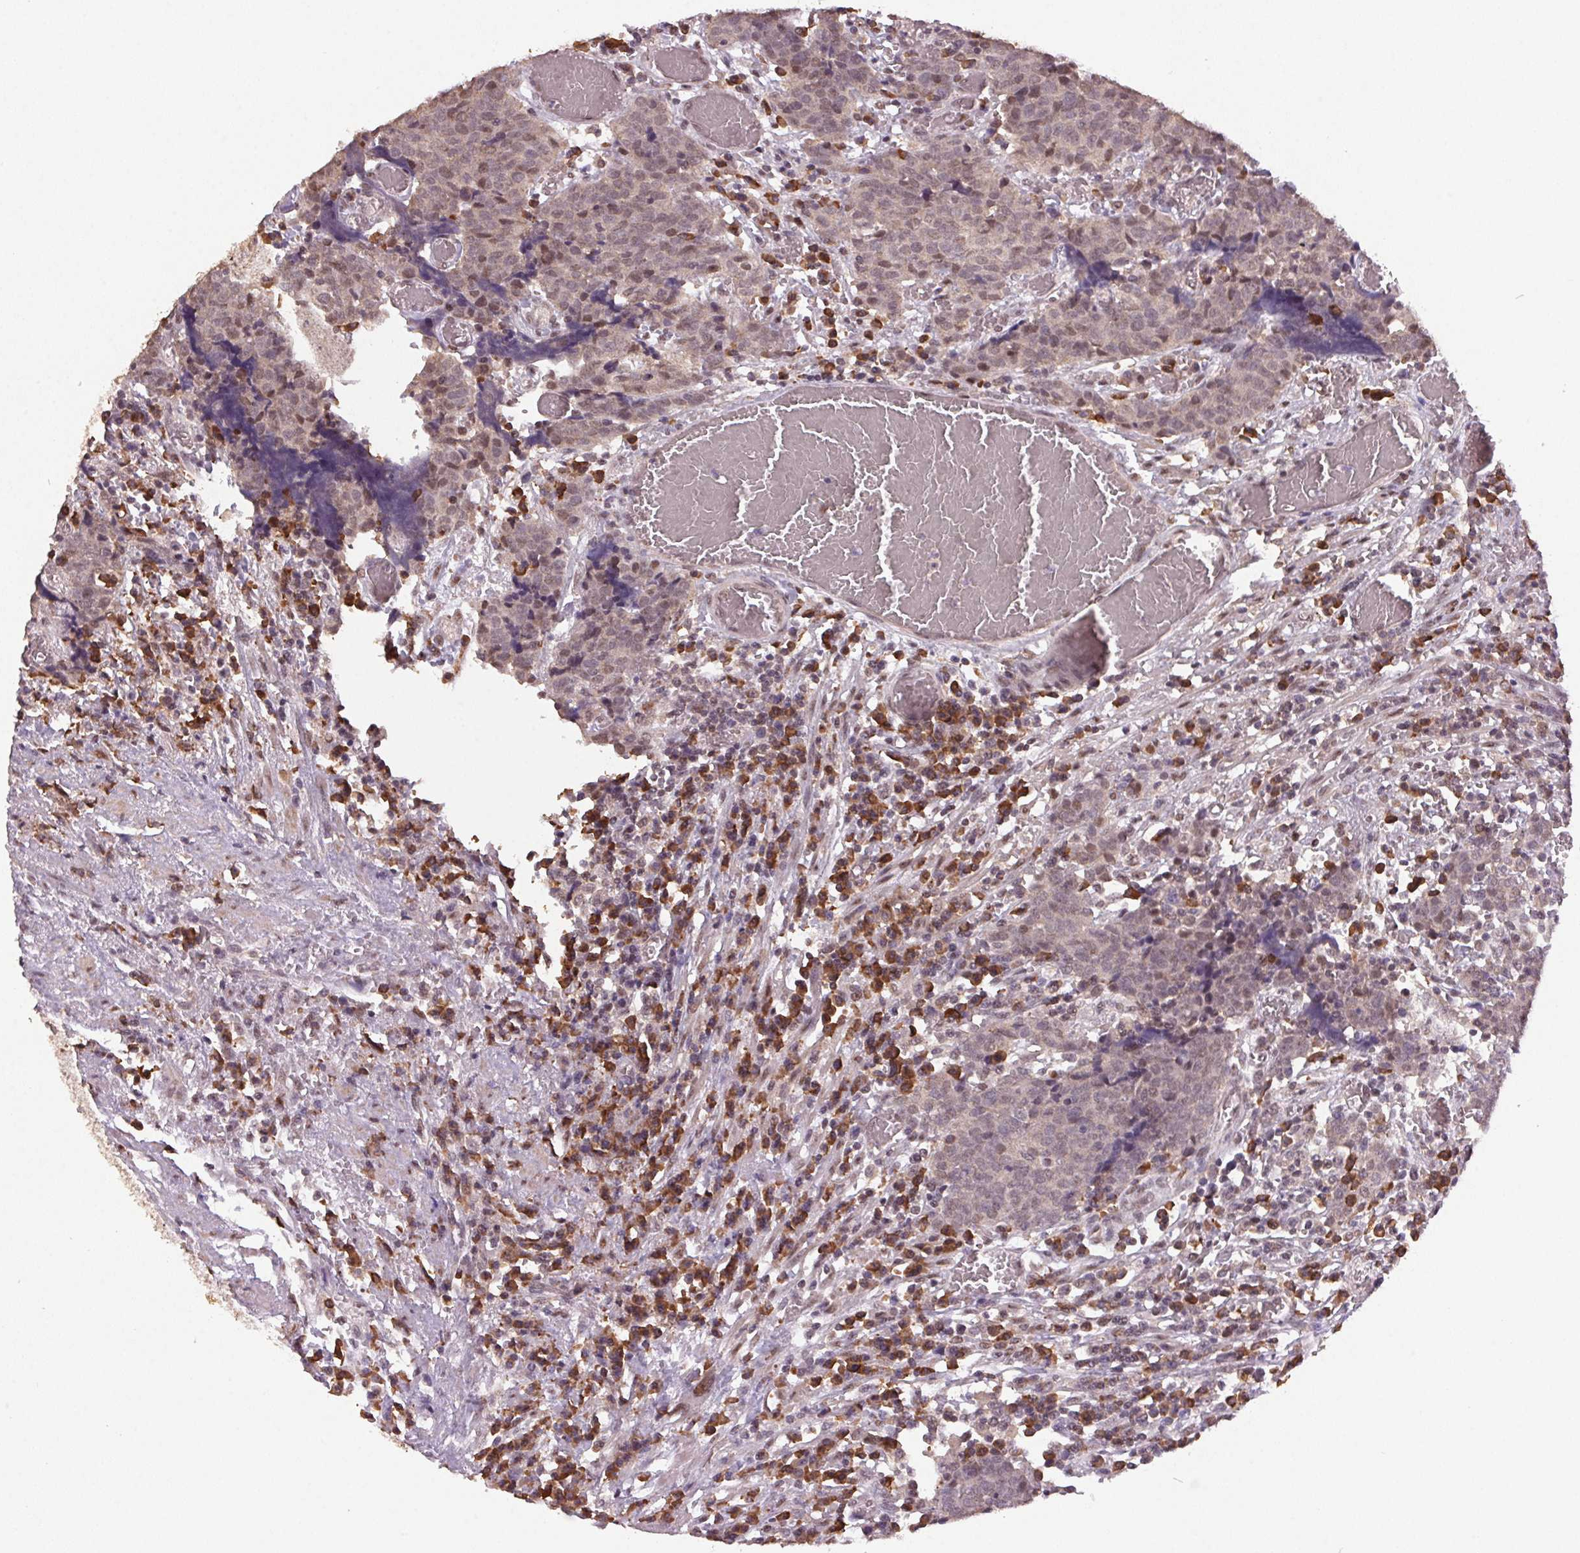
{"staining": {"intensity": "weak", "quantity": "25%-75%", "location": "nuclear"}, "tissue": "prostate cancer", "cell_type": "Tumor cells", "image_type": "cancer", "snomed": [{"axis": "morphology", "description": "Adenocarcinoma, High grade"}, {"axis": "topography", "description": "Prostate and seminal vesicle, NOS"}], "caption": "Protein staining of prostate high-grade adenocarcinoma tissue demonstrates weak nuclear expression in about 25%-75% of tumor cells. (brown staining indicates protein expression, while blue staining denotes nuclei).", "gene": "ZBTB4", "patient": {"sex": "male", "age": 60}}